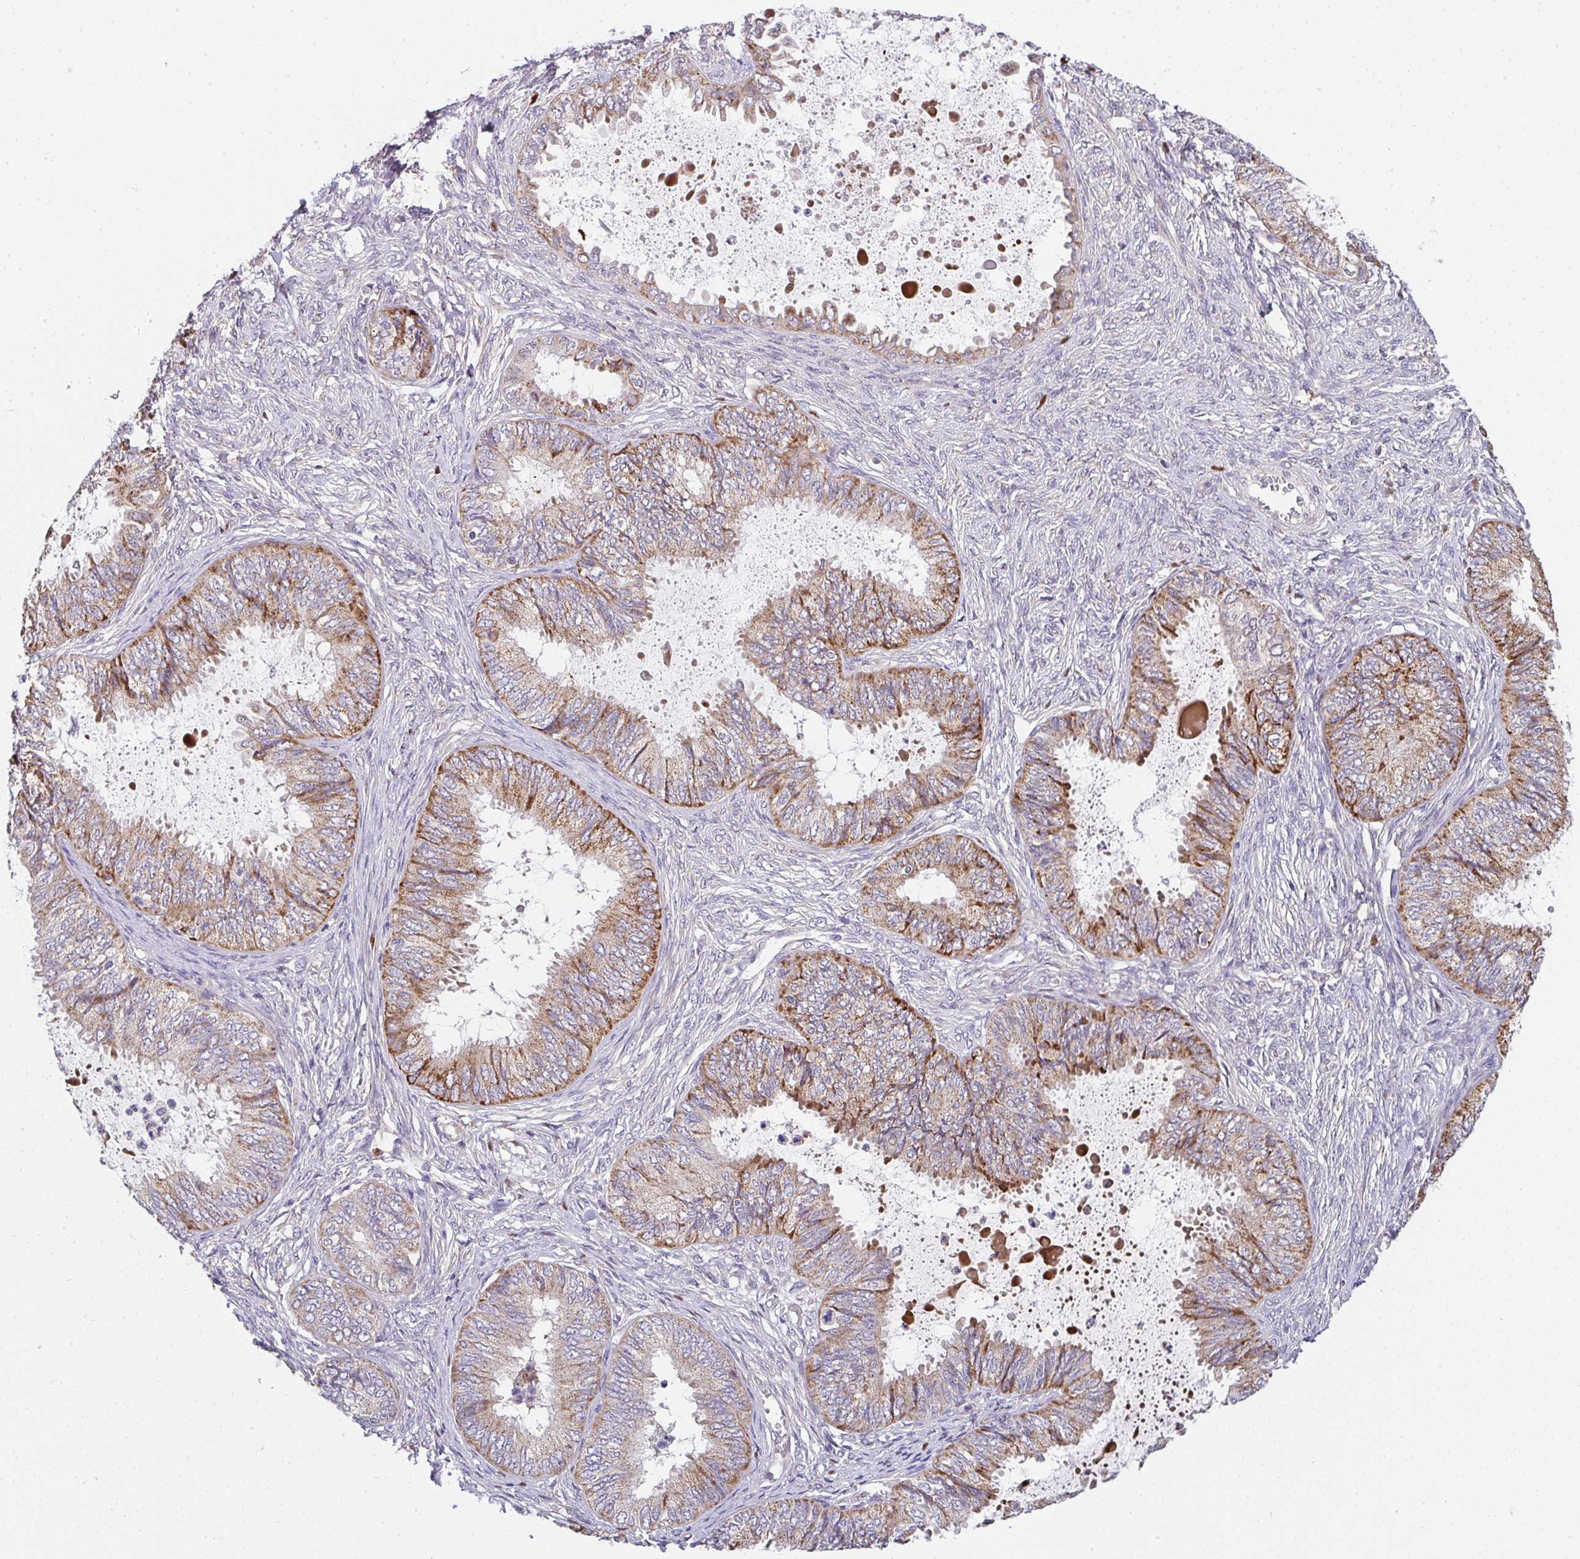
{"staining": {"intensity": "moderate", "quantity": "<25%", "location": "cytoplasmic/membranous"}, "tissue": "ovarian cancer", "cell_type": "Tumor cells", "image_type": "cancer", "snomed": [{"axis": "morphology", "description": "Carcinoma, endometroid"}, {"axis": "topography", "description": "Ovary"}], "caption": "A histopathology image showing moderate cytoplasmic/membranous positivity in approximately <25% of tumor cells in endometroid carcinoma (ovarian), as visualized by brown immunohistochemical staining.", "gene": "TSPAN31", "patient": {"sex": "female", "age": 70}}